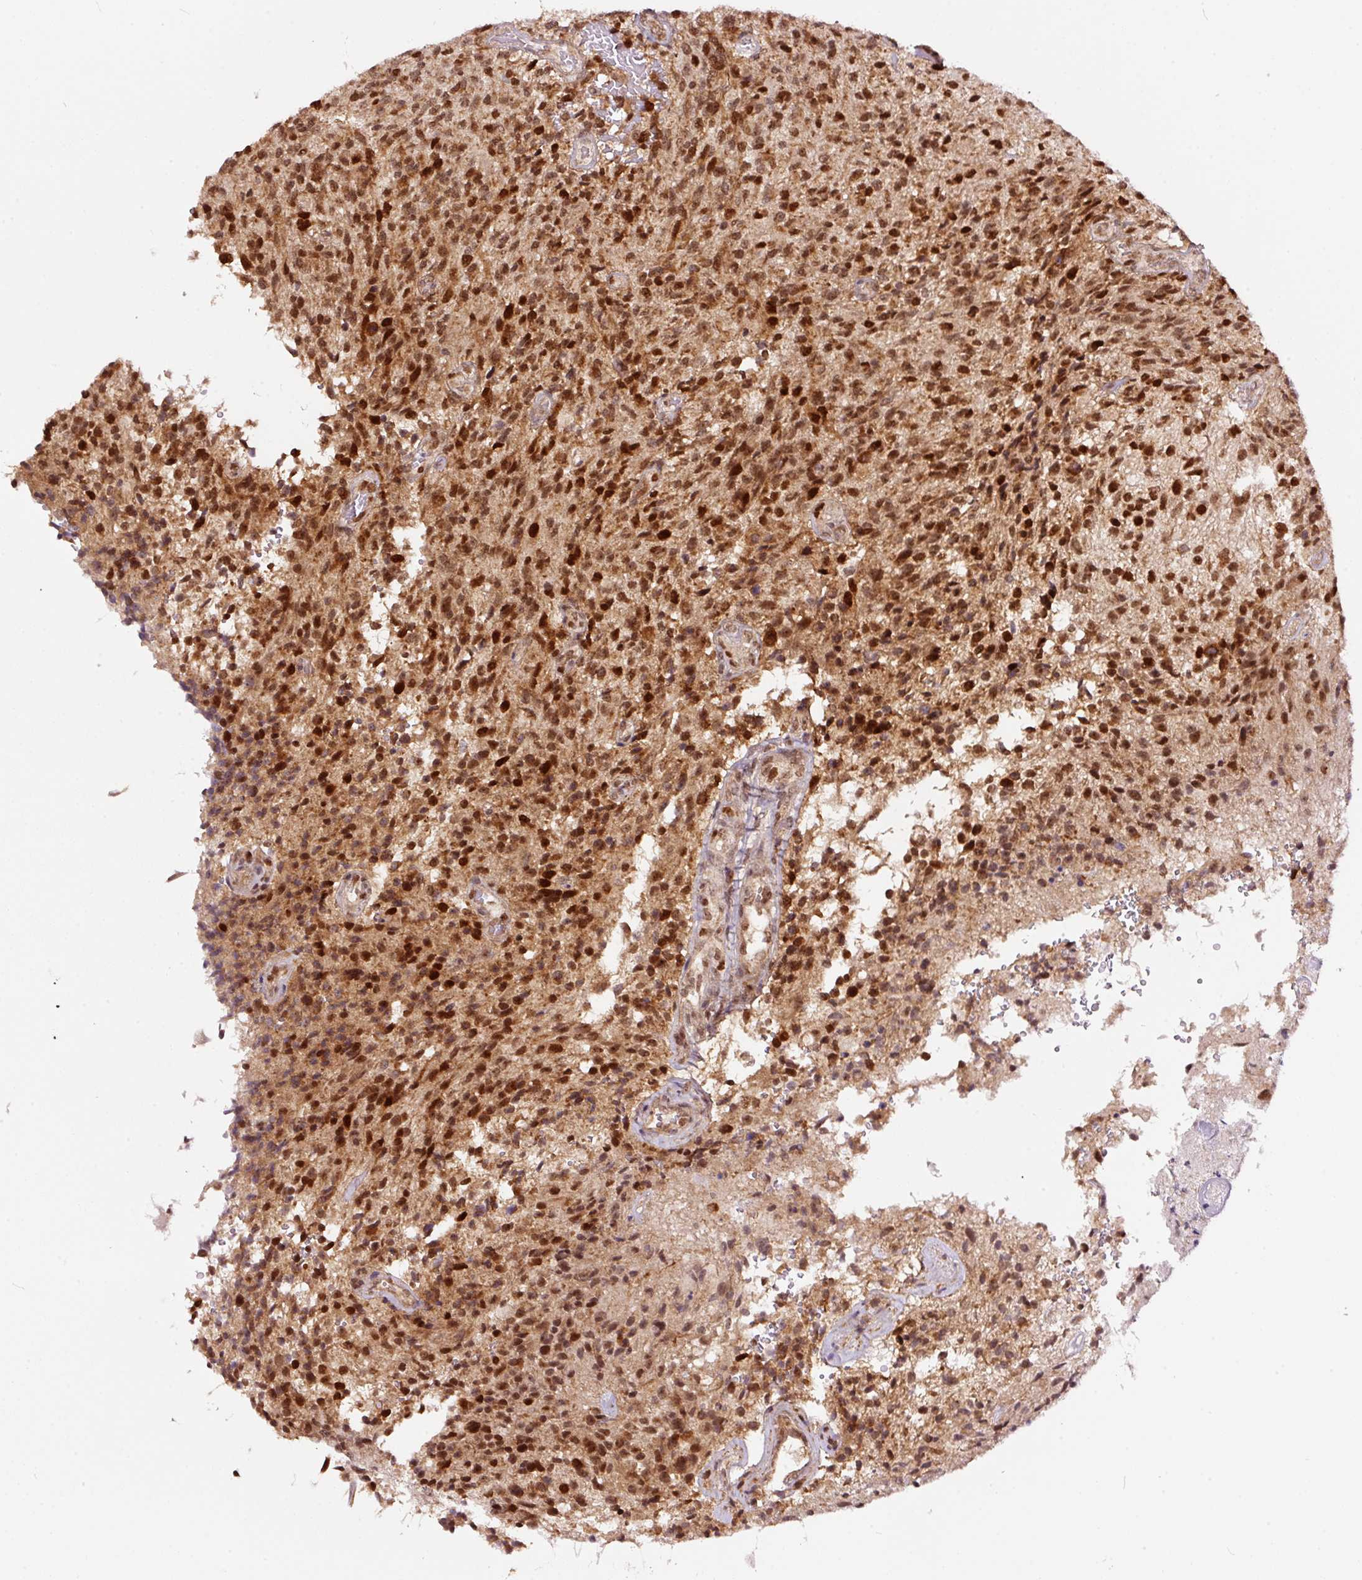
{"staining": {"intensity": "strong", "quantity": ">75%", "location": "nuclear"}, "tissue": "glioma", "cell_type": "Tumor cells", "image_type": "cancer", "snomed": [{"axis": "morphology", "description": "Normal tissue, NOS"}, {"axis": "morphology", "description": "Glioma, malignant, High grade"}, {"axis": "topography", "description": "Cerebral cortex"}], "caption": "Strong nuclear positivity for a protein is present in approximately >75% of tumor cells of high-grade glioma (malignant) using immunohistochemistry.", "gene": "RFC4", "patient": {"sex": "male", "age": 56}}